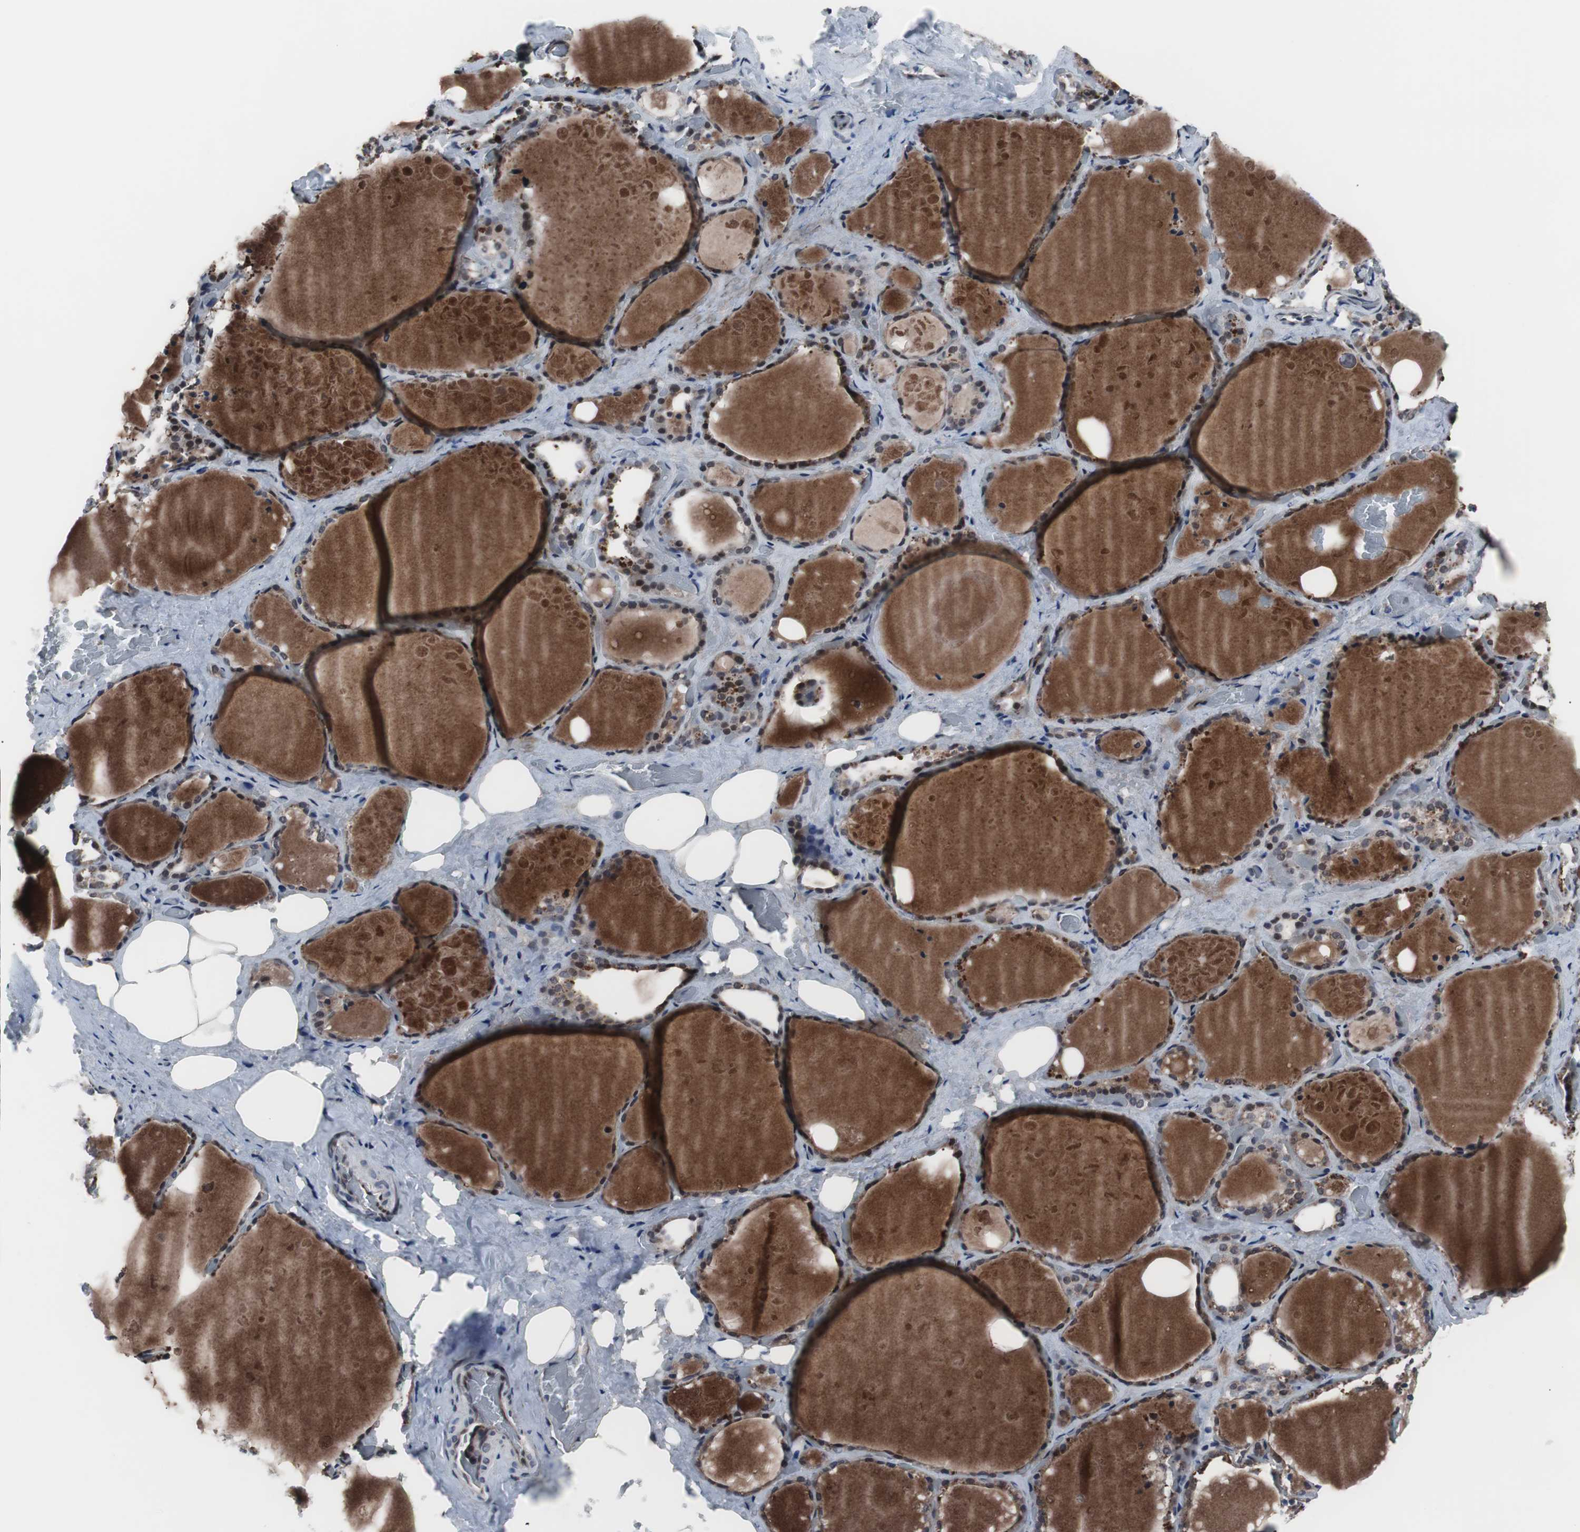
{"staining": {"intensity": "strong", "quantity": ">75%", "location": "cytoplasmic/membranous,nuclear"}, "tissue": "thyroid gland", "cell_type": "Glandular cells", "image_type": "normal", "snomed": [{"axis": "morphology", "description": "Normal tissue, NOS"}, {"axis": "topography", "description": "Thyroid gland"}], "caption": "Brown immunohistochemical staining in unremarkable human thyroid gland shows strong cytoplasmic/membranous,nuclear staining in about >75% of glandular cells.", "gene": "GTF2F2", "patient": {"sex": "male", "age": 61}}